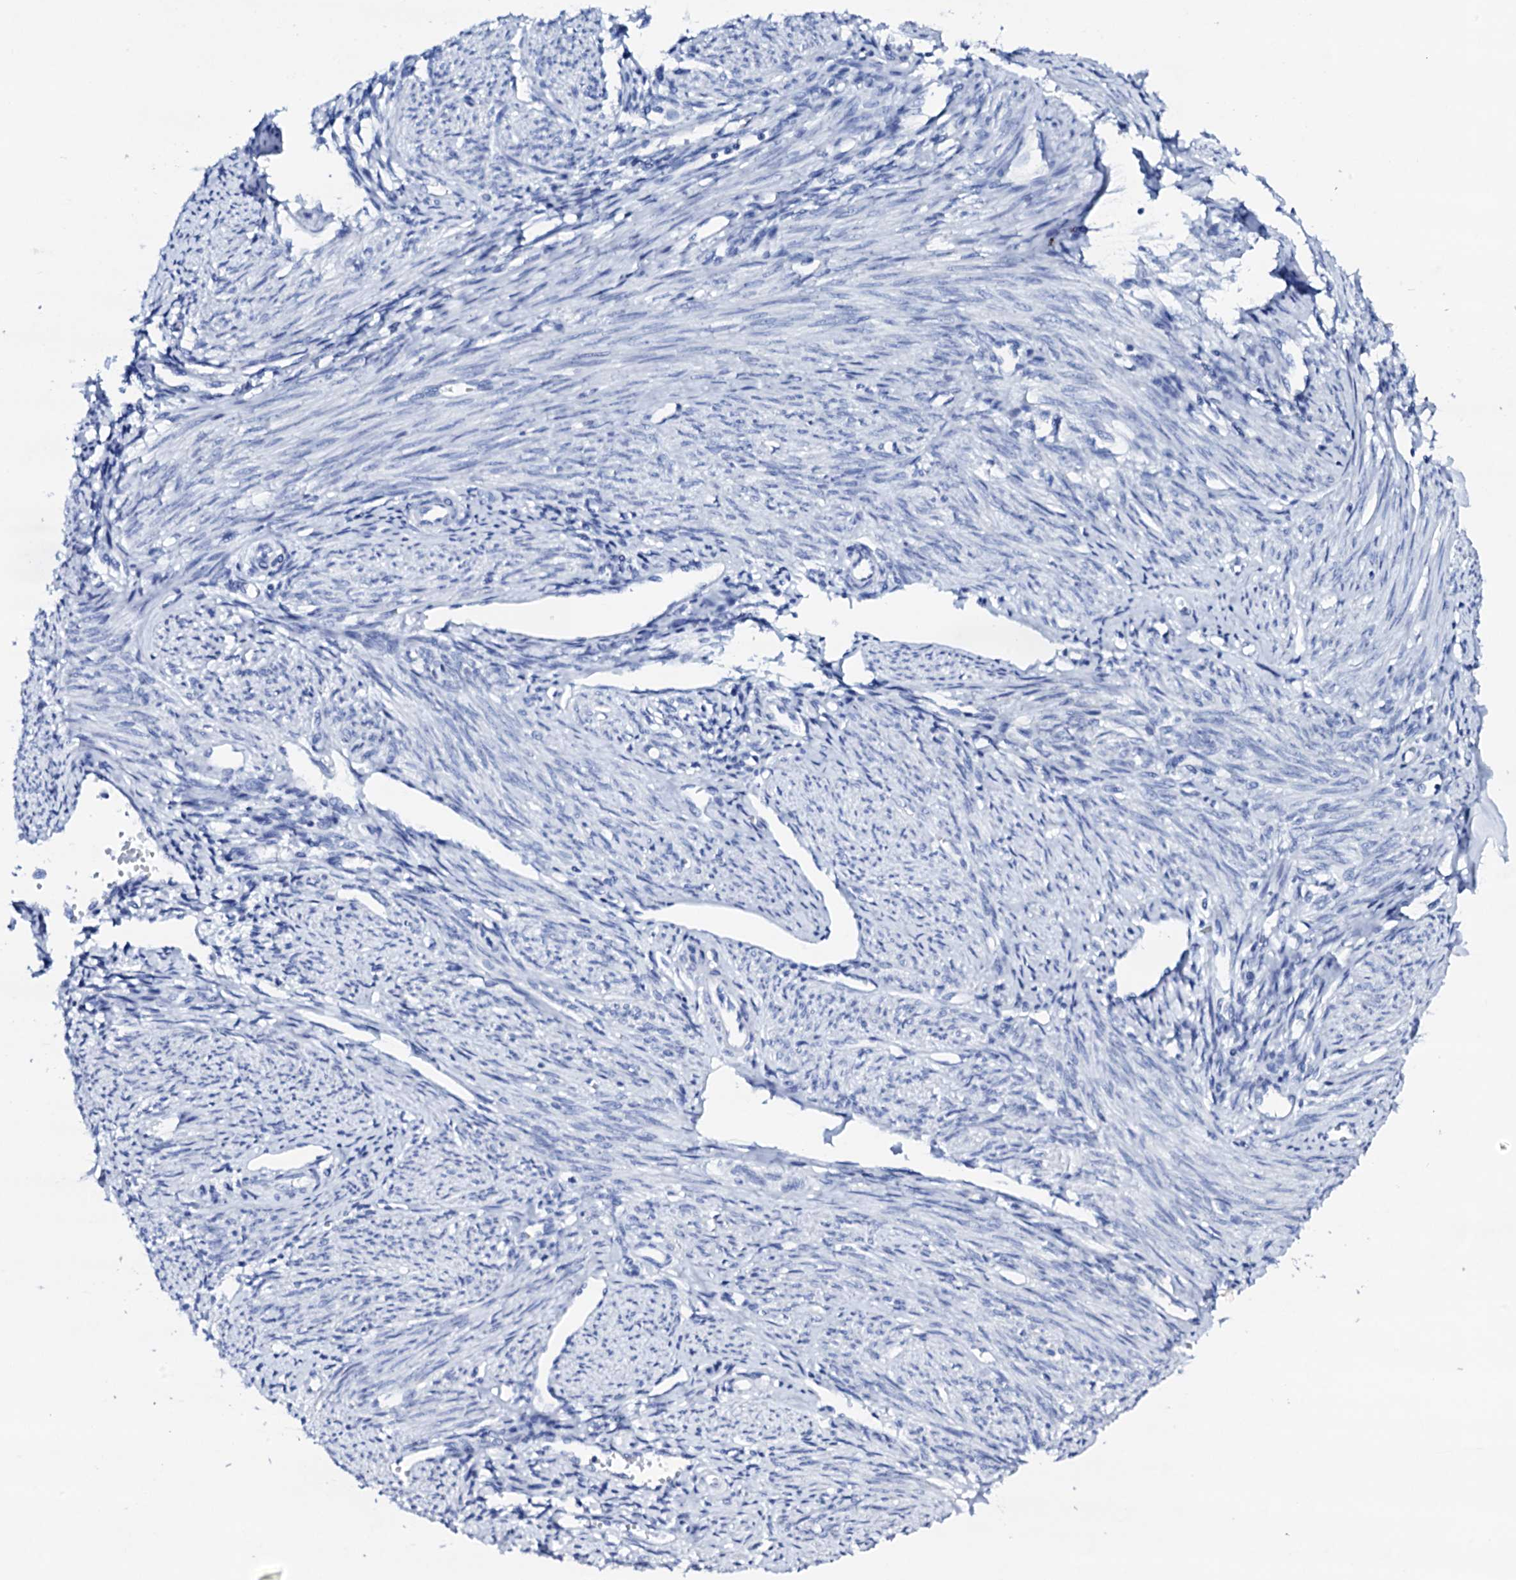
{"staining": {"intensity": "negative", "quantity": "none", "location": "none"}, "tissue": "endometrium", "cell_type": "Cells in endometrial stroma", "image_type": "normal", "snomed": [{"axis": "morphology", "description": "Normal tissue, NOS"}, {"axis": "topography", "description": "Uterus"}, {"axis": "topography", "description": "Endometrium"}], "caption": "This image is of benign endometrium stained with immunohistochemistry (IHC) to label a protein in brown with the nuclei are counter-stained blue. There is no expression in cells in endometrial stroma.", "gene": "FBXL16", "patient": {"sex": "female", "age": 48}}